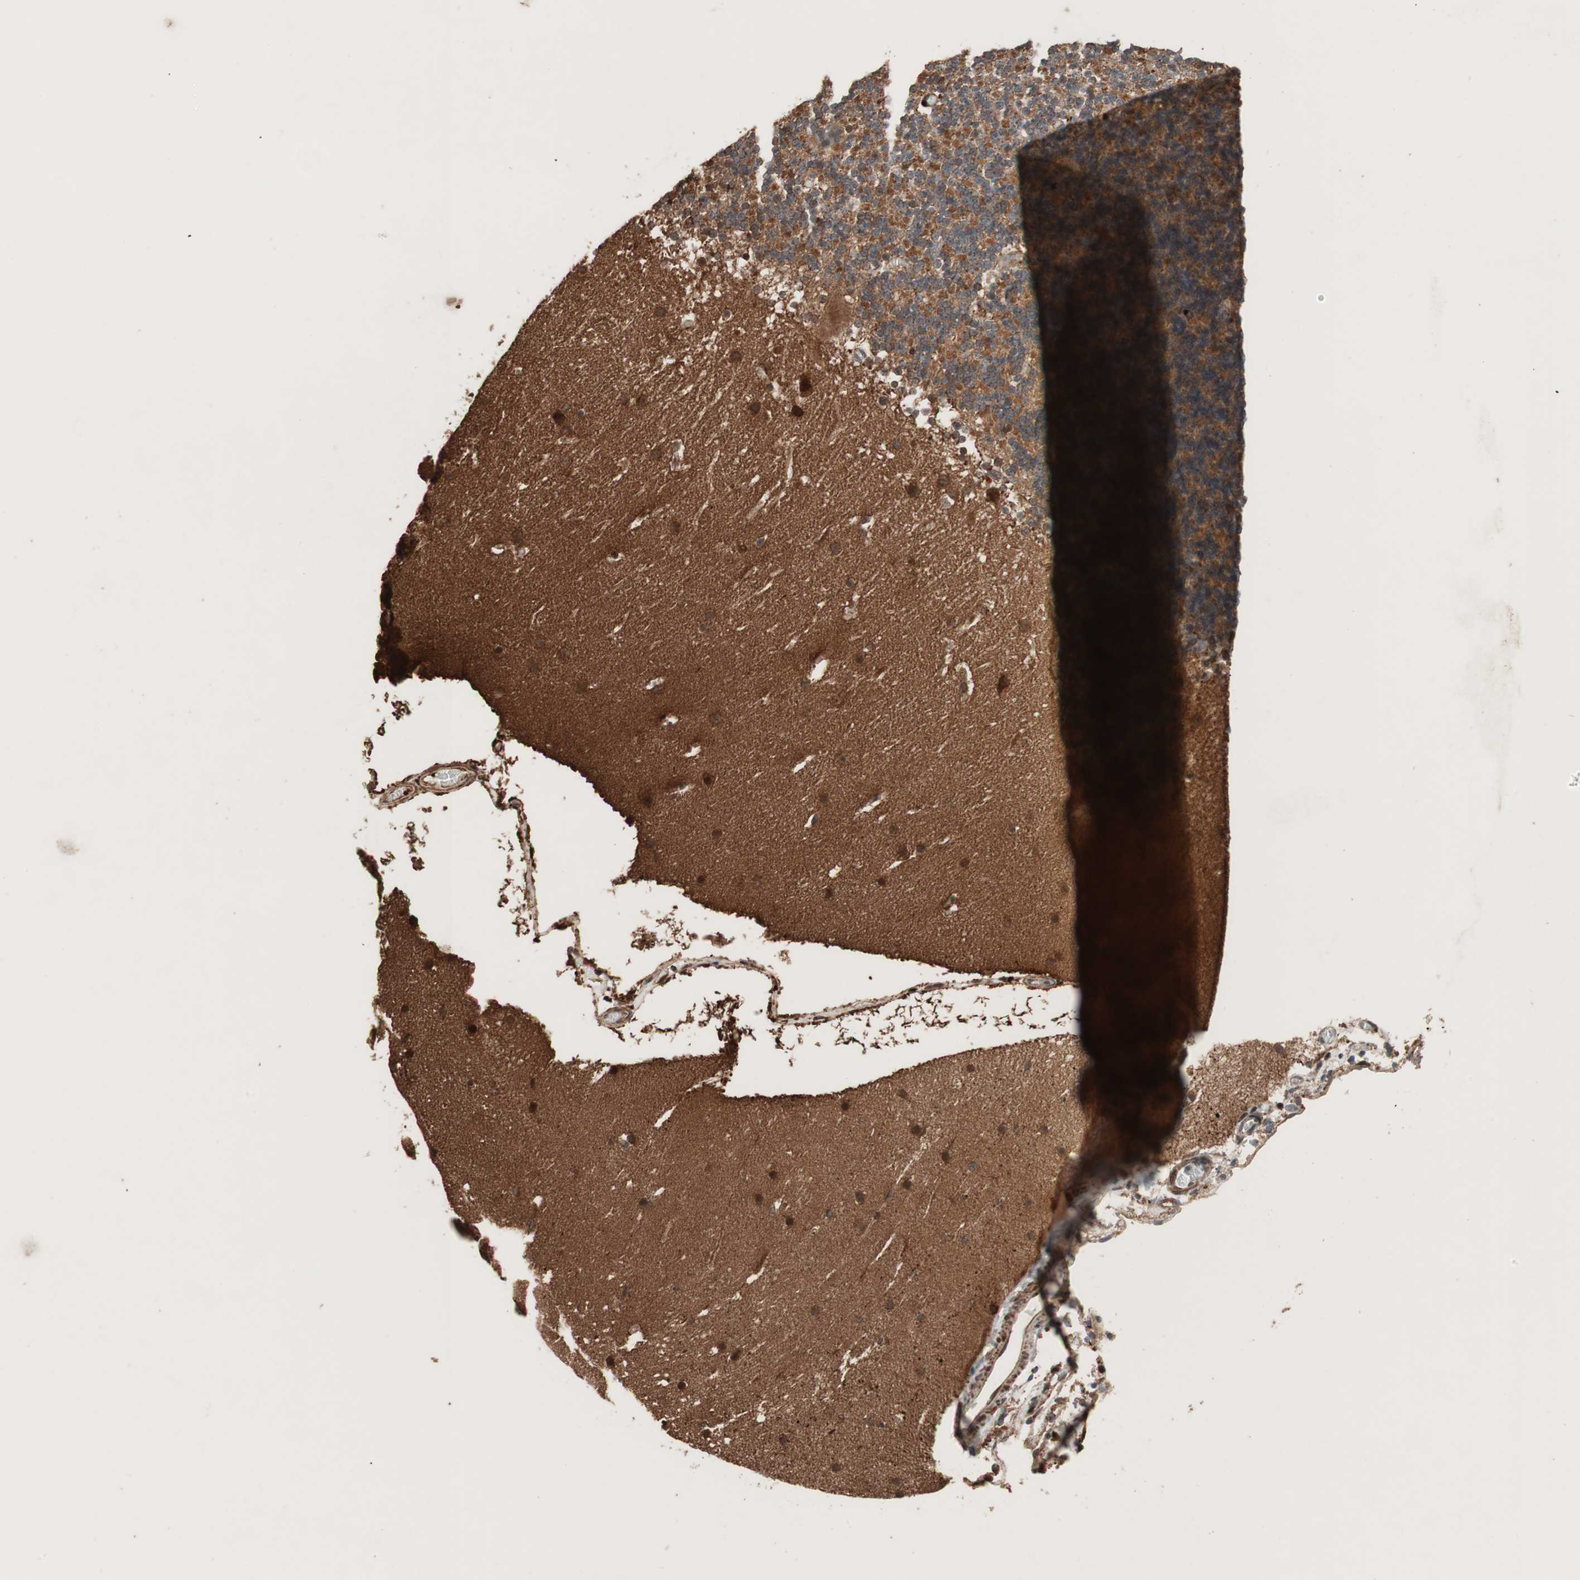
{"staining": {"intensity": "strong", "quantity": ">75%", "location": "cytoplasmic/membranous"}, "tissue": "cerebellum", "cell_type": "Cells in granular layer", "image_type": "normal", "snomed": [{"axis": "morphology", "description": "Normal tissue, NOS"}, {"axis": "topography", "description": "Cerebellum"}], "caption": "The histopathology image demonstrates immunohistochemical staining of normal cerebellum. There is strong cytoplasmic/membranous expression is identified in approximately >75% of cells in granular layer.", "gene": "RAB1A", "patient": {"sex": "male", "age": 45}}